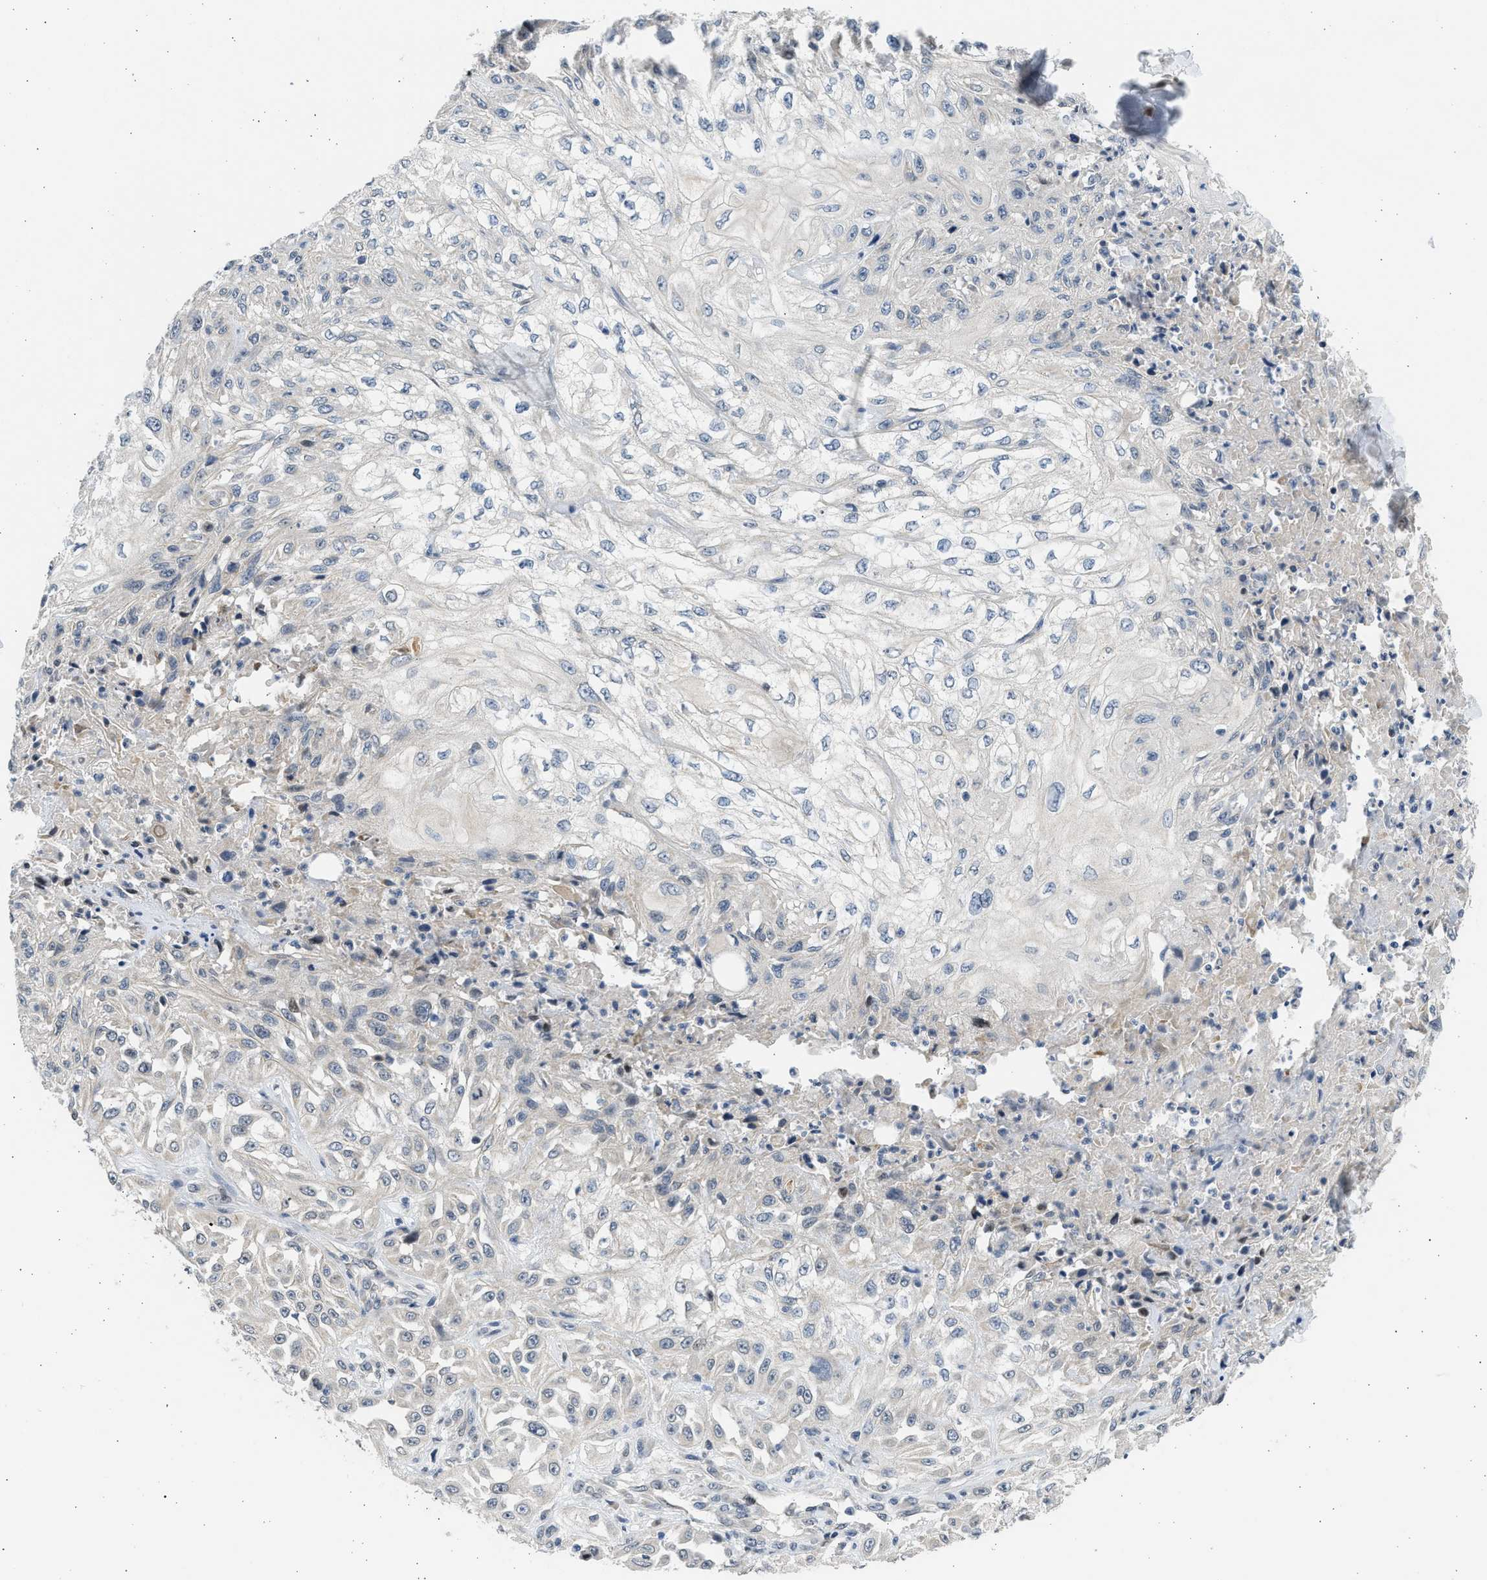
{"staining": {"intensity": "negative", "quantity": "none", "location": "none"}, "tissue": "skin cancer", "cell_type": "Tumor cells", "image_type": "cancer", "snomed": [{"axis": "morphology", "description": "Squamous cell carcinoma, NOS"}, {"axis": "morphology", "description": "Squamous cell carcinoma, metastatic, NOS"}, {"axis": "topography", "description": "Skin"}, {"axis": "topography", "description": "Lymph node"}], "caption": "Tumor cells show no significant protein expression in skin squamous cell carcinoma.", "gene": "HMGN3", "patient": {"sex": "male", "age": 75}}